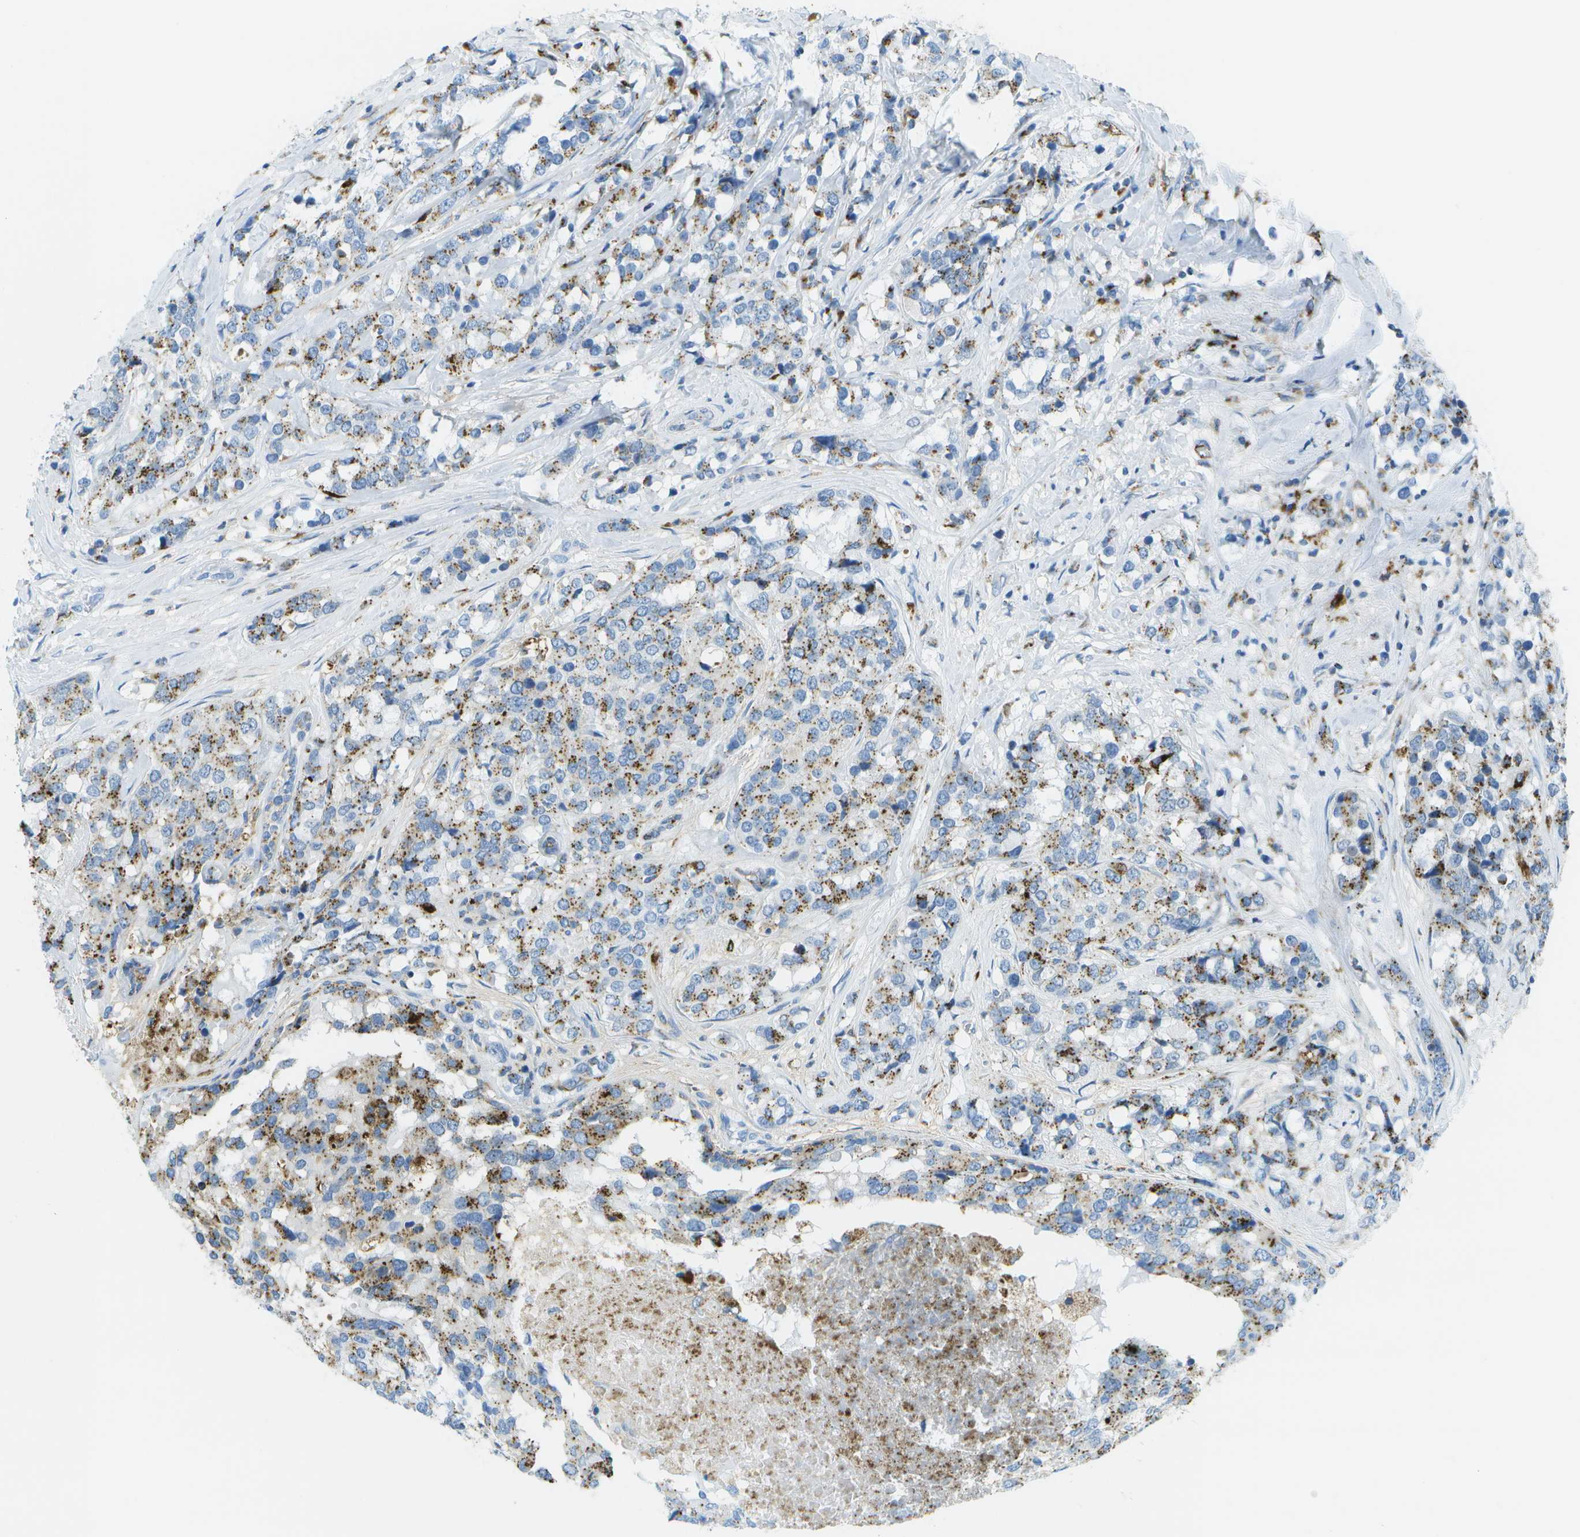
{"staining": {"intensity": "moderate", "quantity": ">75%", "location": "cytoplasmic/membranous"}, "tissue": "breast cancer", "cell_type": "Tumor cells", "image_type": "cancer", "snomed": [{"axis": "morphology", "description": "Lobular carcinoma"}, {"axis": "topography", "description": "Breast"}], "caption": "Immunohistochemical staining of human lobular carcinoma (breast) reveals medium levels of moderate cytoplasmic/membranous positivity in about >75% of tumor cells.", "gene": "PRCP", "patient": {"sex": "female", "age": 59}}